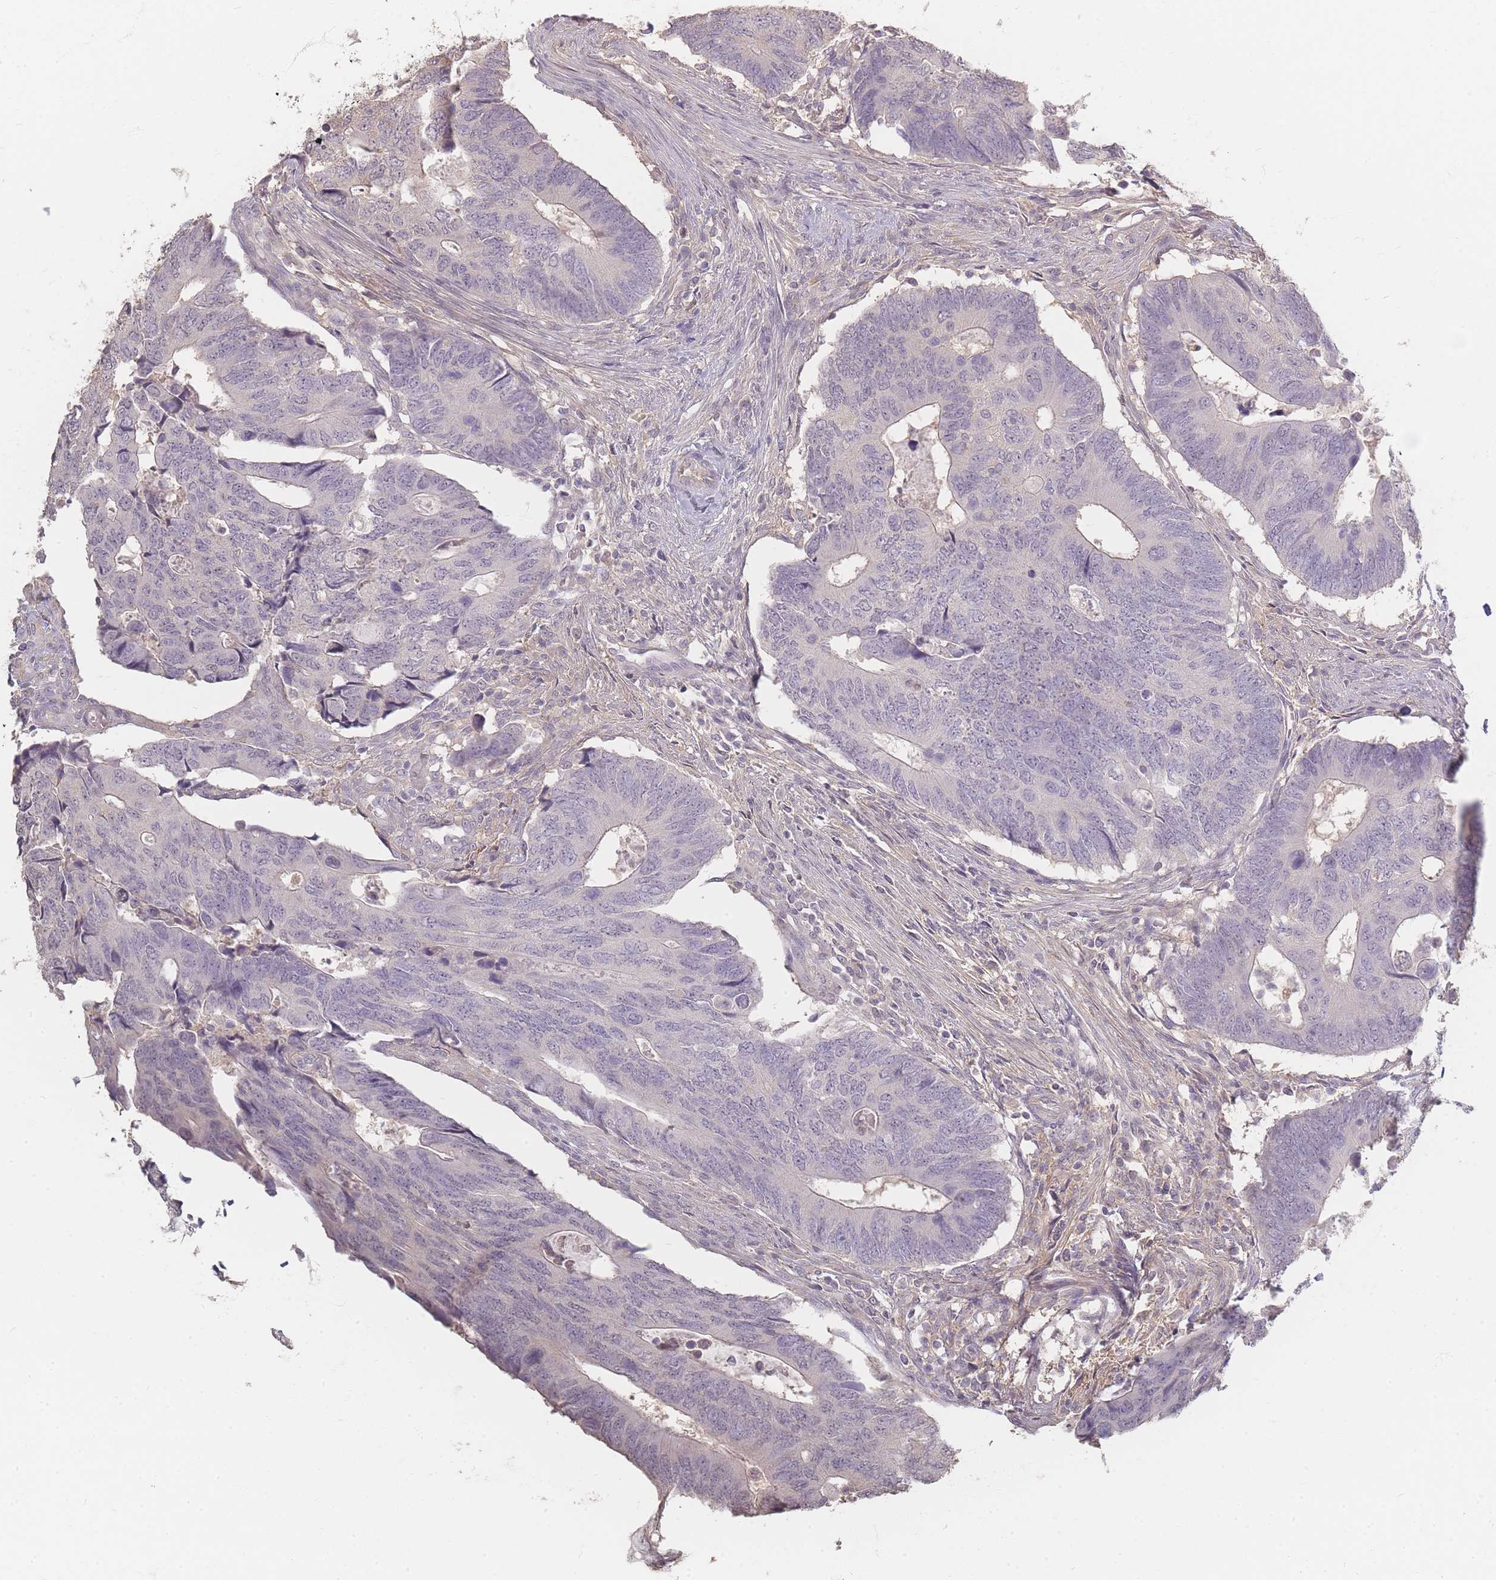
{"staining": {"intensity": "negative", "quantity": "none", "location": "none"}, "tissue": "colorectal cancer", "cell_type": "Tumor cells", "image_type": "cancer", "snomed": [{"axis": "morphology", "description": "Adenocarcinoma, NOS"}, {"axis": "topography", "description": "Colon"}], "caption": "Immunohistochemistry (IHC) of human colorectal cancer displays no staining in tumor cells.", "gene": "RFTN1", "patient": {"sex": "male", "age": 87}}